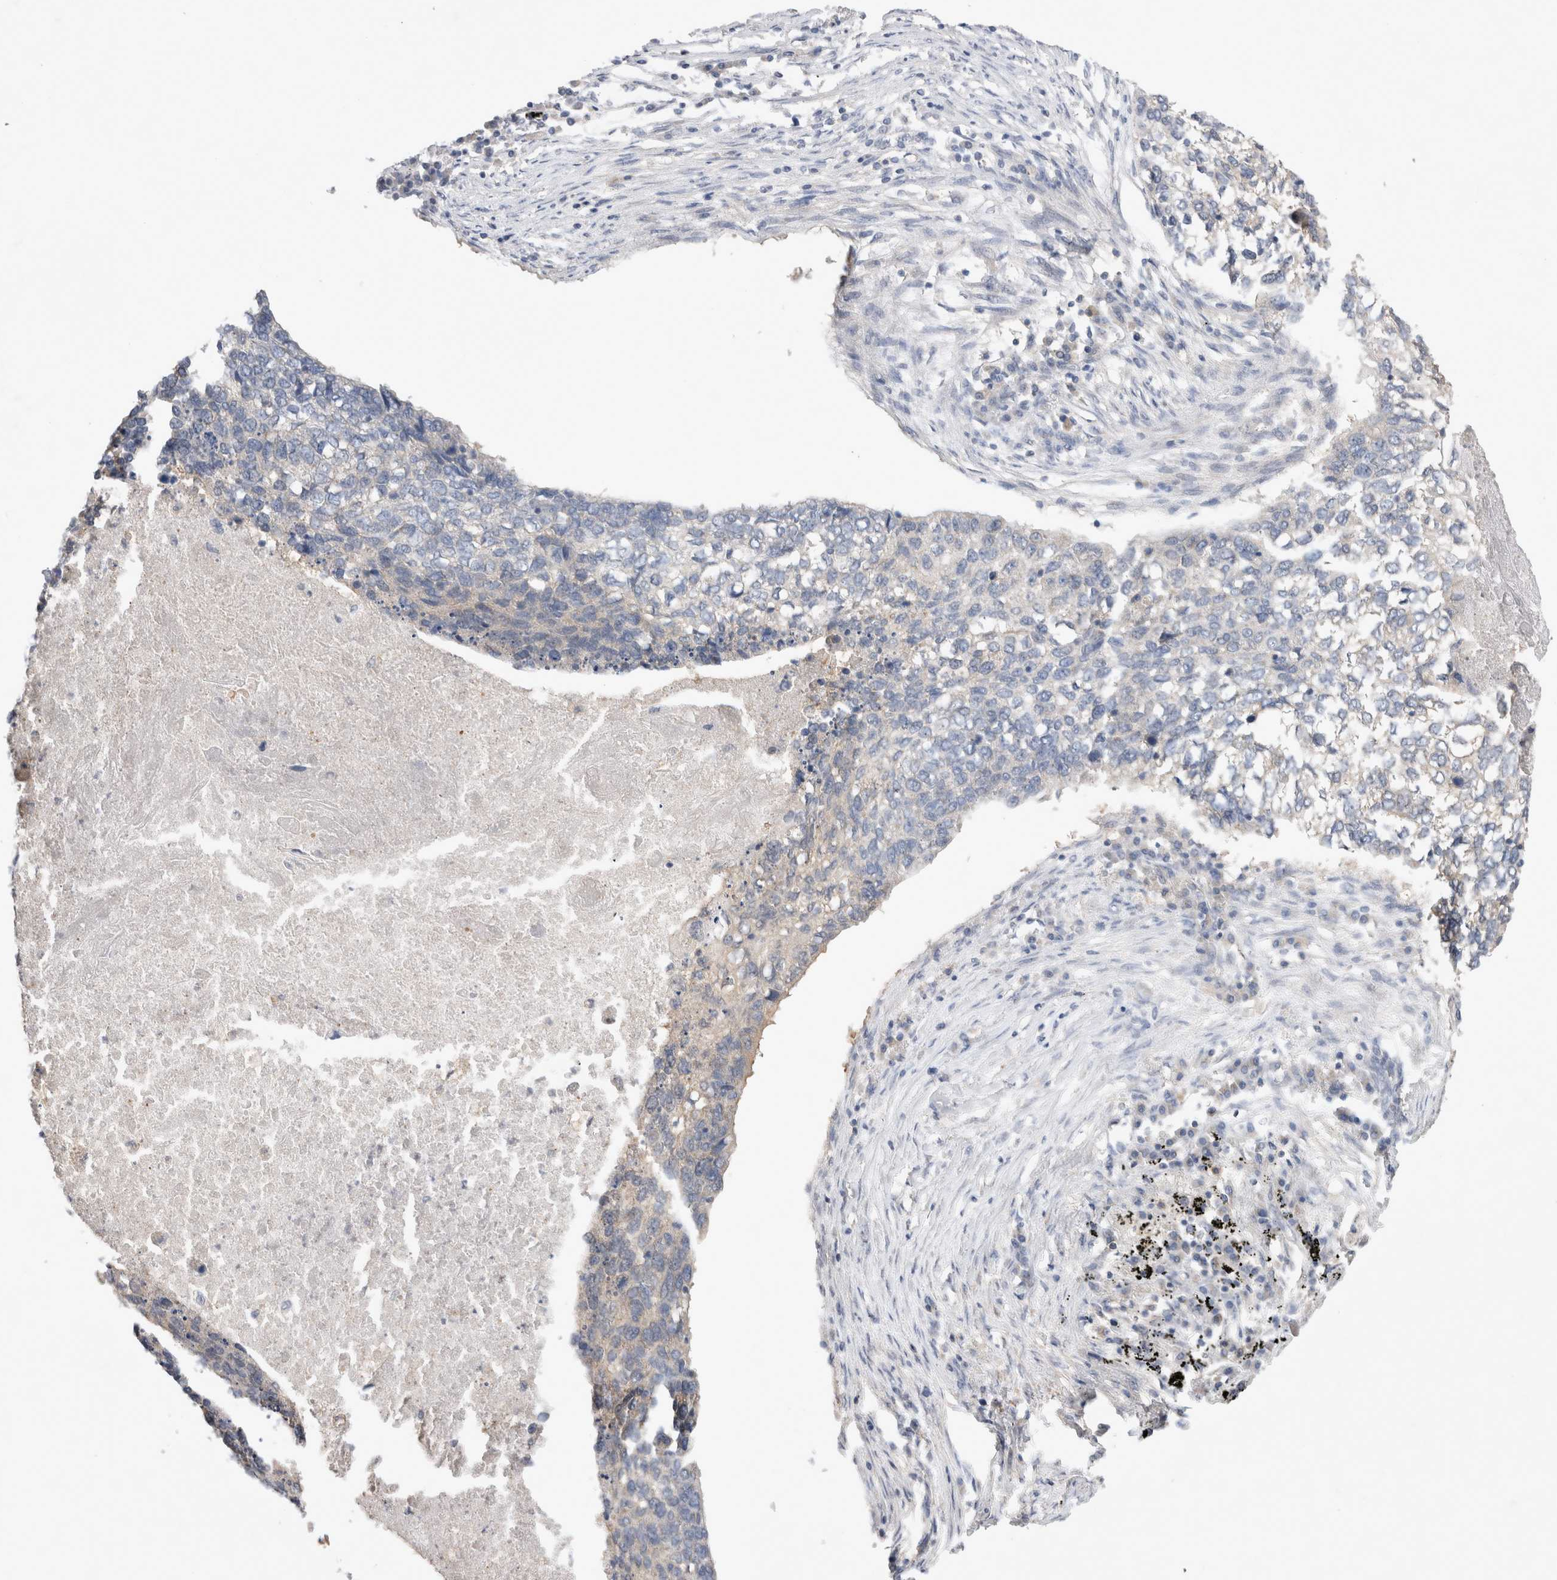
{"staining": {"intensity": "negative", "quantity": "none", "location": "none"}, "tissue": "lung cancer", "cell_type": "Tumor cells", "image_type": "cancer", "snomed": [{"axis": "morphology", "description": "Squamous cell carcinoma, NOS"}, {"axis": "topography", "description": "Lung"}], "caption": "Lung squamous cell carcinoma was stained to show a protein in brown. There is no significant positivity in tumor cells.", "gene": "IFT74", "patient": {"sex": "female", "age": 63}}